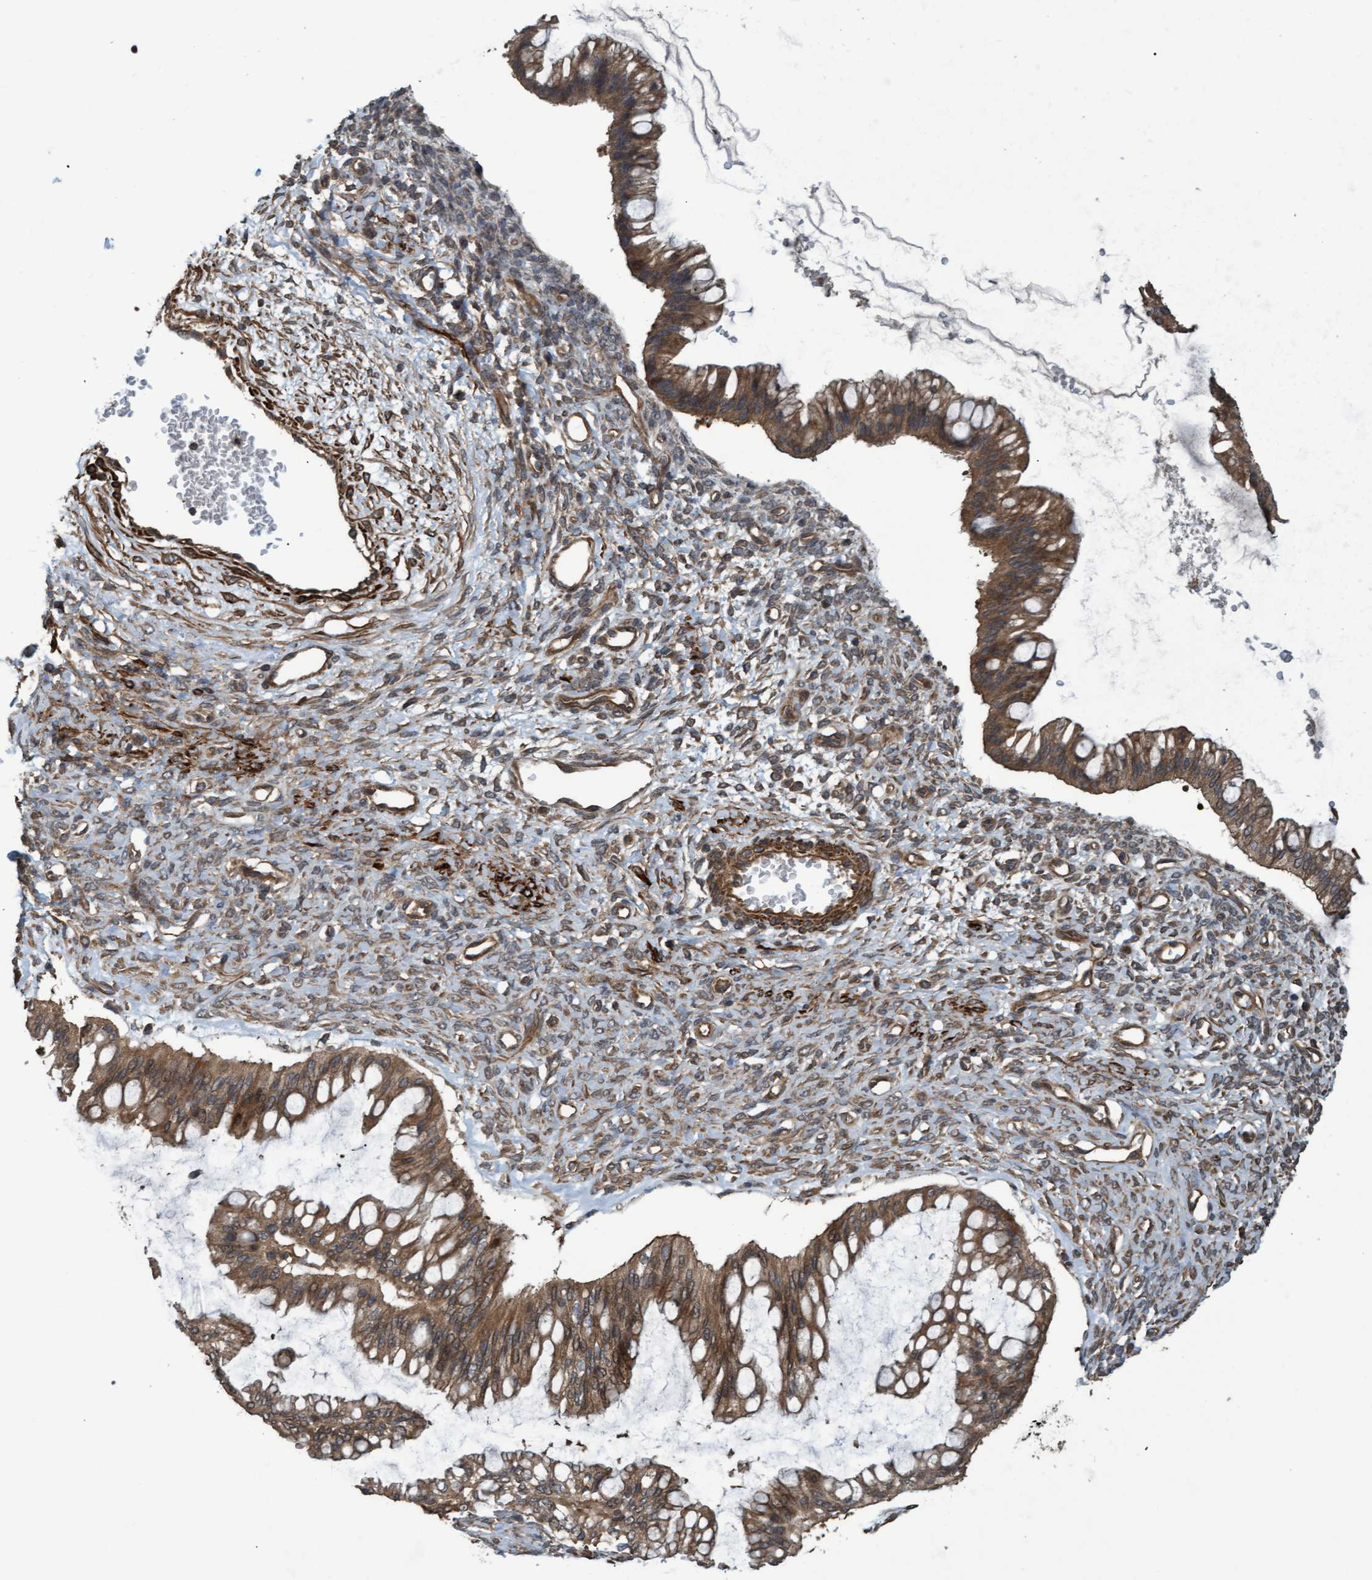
{"staining": {"intensity": "moderate", "quantity": ">75%", "location": "cytoplasmic/membranous"}, "tissue": "ovarian cancer", "cell_type": "Tumor cells", "image_type": "cancer", "snomed": [{"axis": "morphology", "description": "Cystadenocarcinoma, mucinous, NOS"}, {"axis": "topography", "description": "Ovary"}], "caption": "This is an image of IHC staining of ovarian cancer, which shows moderate staining in the cytoplasmic/membranous of tumor cells.", "gene": "GGT6", "patient": {"sex": "female", "age": 73}}